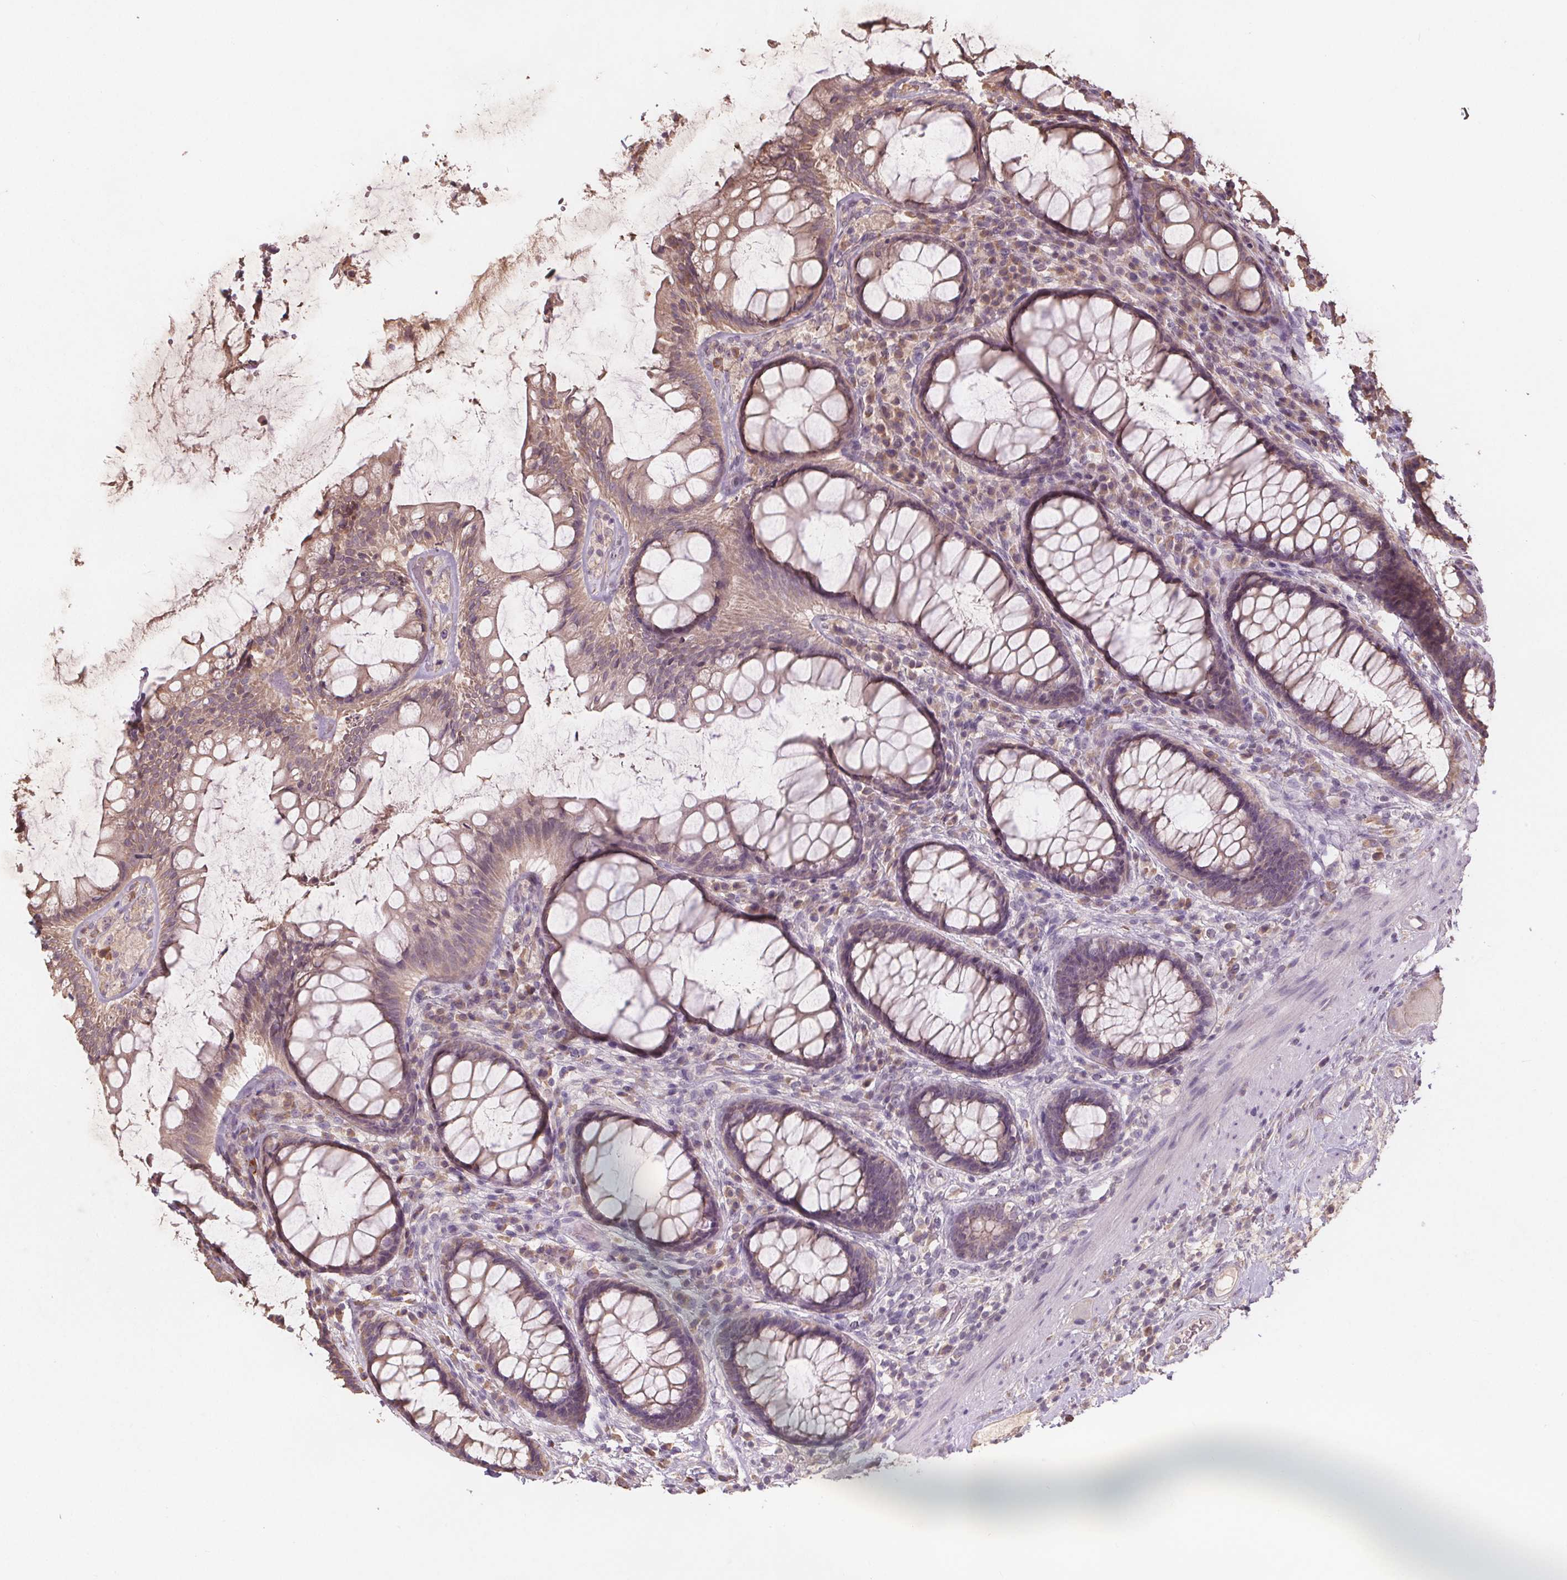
{"staining": {"intensity": "weak", "quantity": "25%-75%", "location": "cytoplasmic/membranous"}, "tissue": "rectum", "cell_type": "Glandular cells", "image_type": "normal", "snomed": [{"axis": "morphology", "description": "Normal tissue, NOS"}, {"axis": "topography", "description": "Rectum"}], "caption": "An immunohistochemistry (IHC) histopathology image of unremarkable tissue is shown. Protein staining in brown shows weak cytoplasmic/membranous positivity in rectum within glandular cells. Nuclei are stained in blue.", "gene": "TMEM80", "patient": {"sex": "male", "age": 72}}